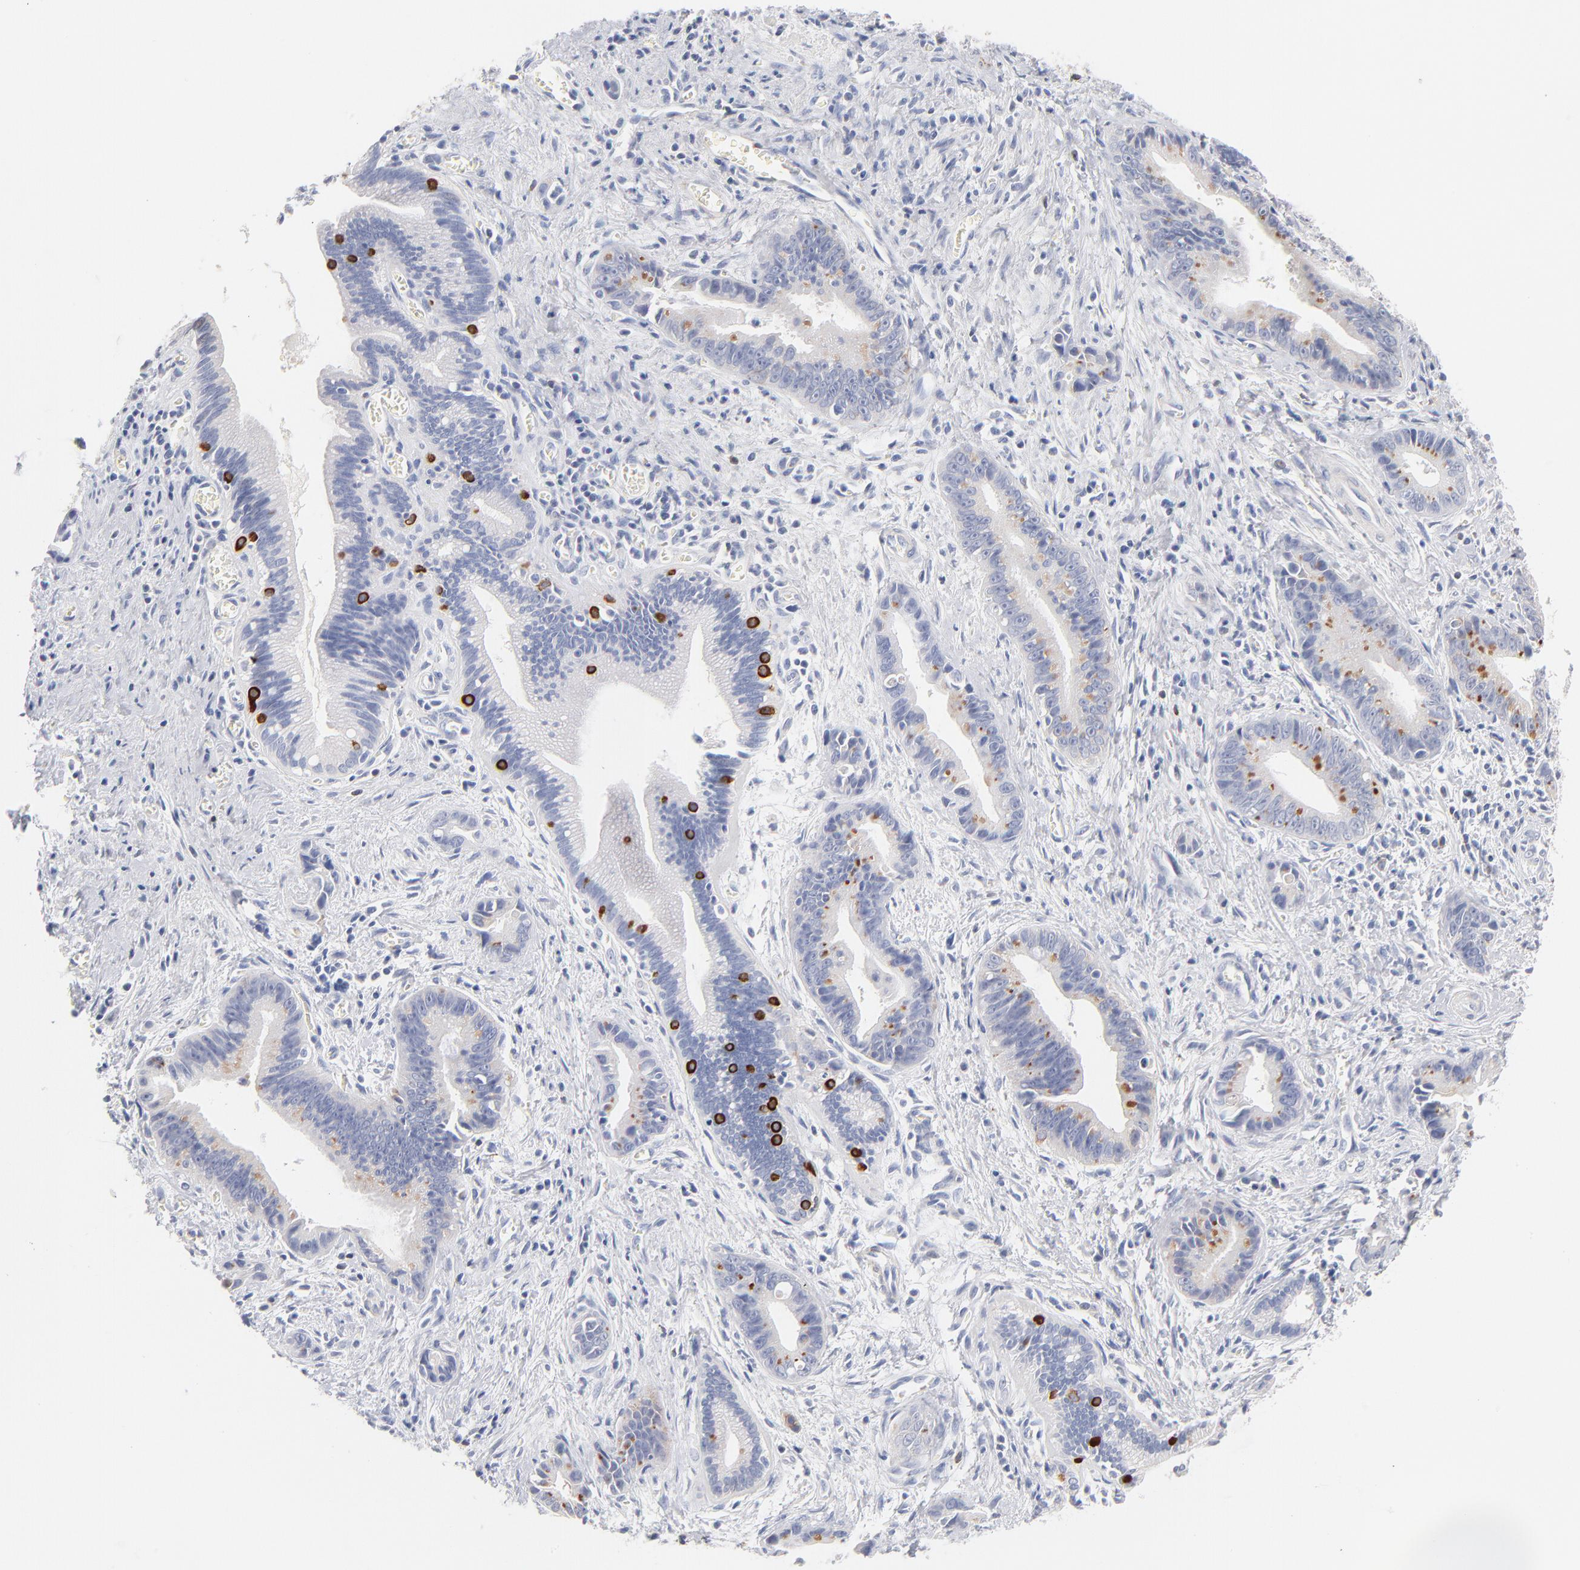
{"staining": {"intensity": "negative", "quantity": "none", "location": "none"}, "tissue": "liver cancer", "cell_type": "Tumor cells", "image_type": "cancer", "snomed": [{"axis": "morphology", "description": "Cholangiocarcinoma"}, {"axis": "topography", "description": "Liver"}], "caption": "Tumor cells show no significant staining in liver cancer.", "gene": "MID1", "patient": {"sex": "female", "age": 55}}